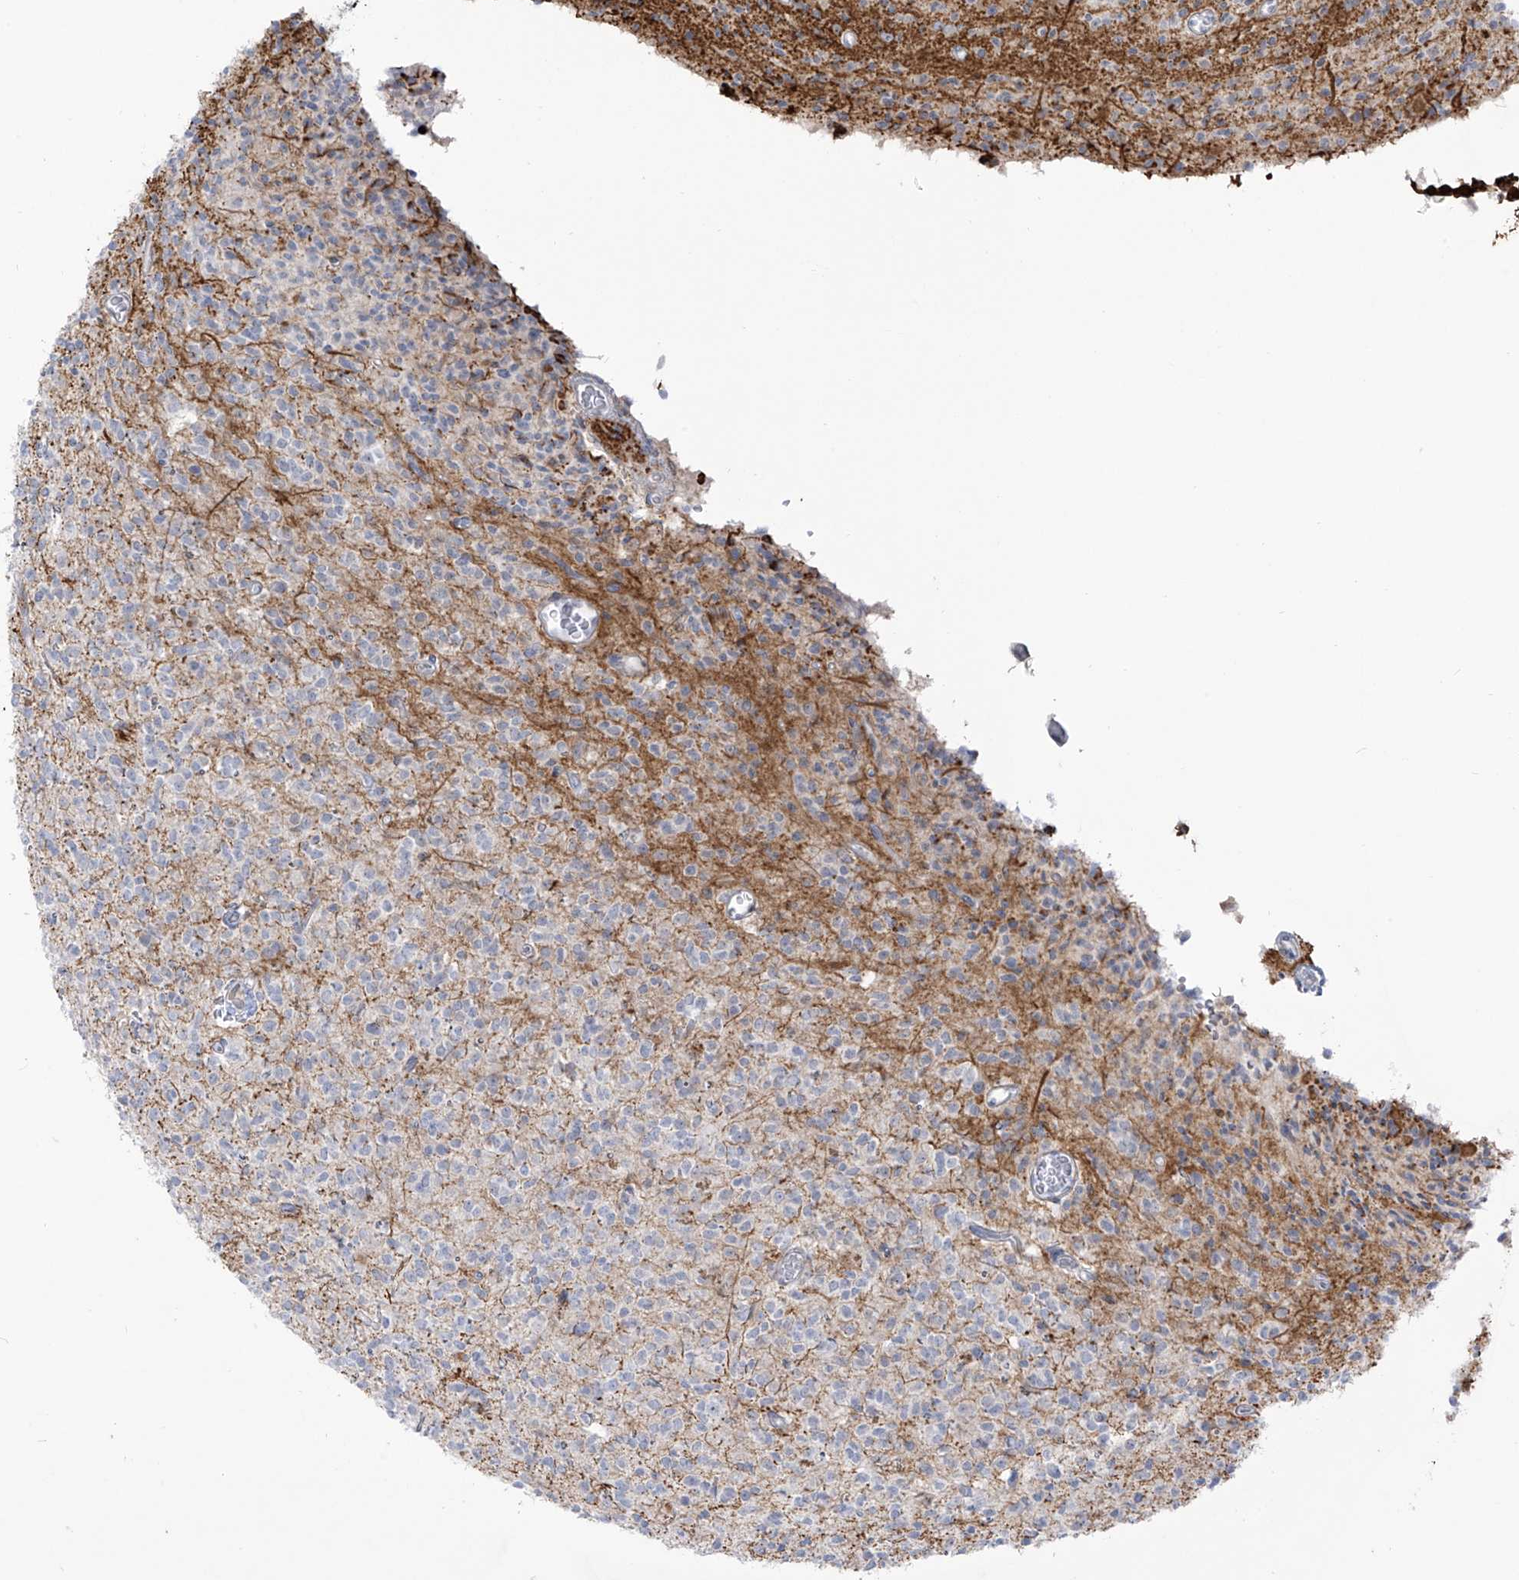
{"staining": {"intensity": "negative", "quantity": "none", "location": "none"}, "tissue": "glioma", "cell_type": "Tumor cells", "image_type": "cancer", "snomed": [{"axis": "morphology", "description": "Glioma, malignant, High grade"}, {"axis": "topography", "description": "Brain"}], "caption": "Immunohistochemical staining of human glioma reveals no significant staining in tumor cells.", "gene": "NOTO", "patient": {"sex": "male", "age": 34}}